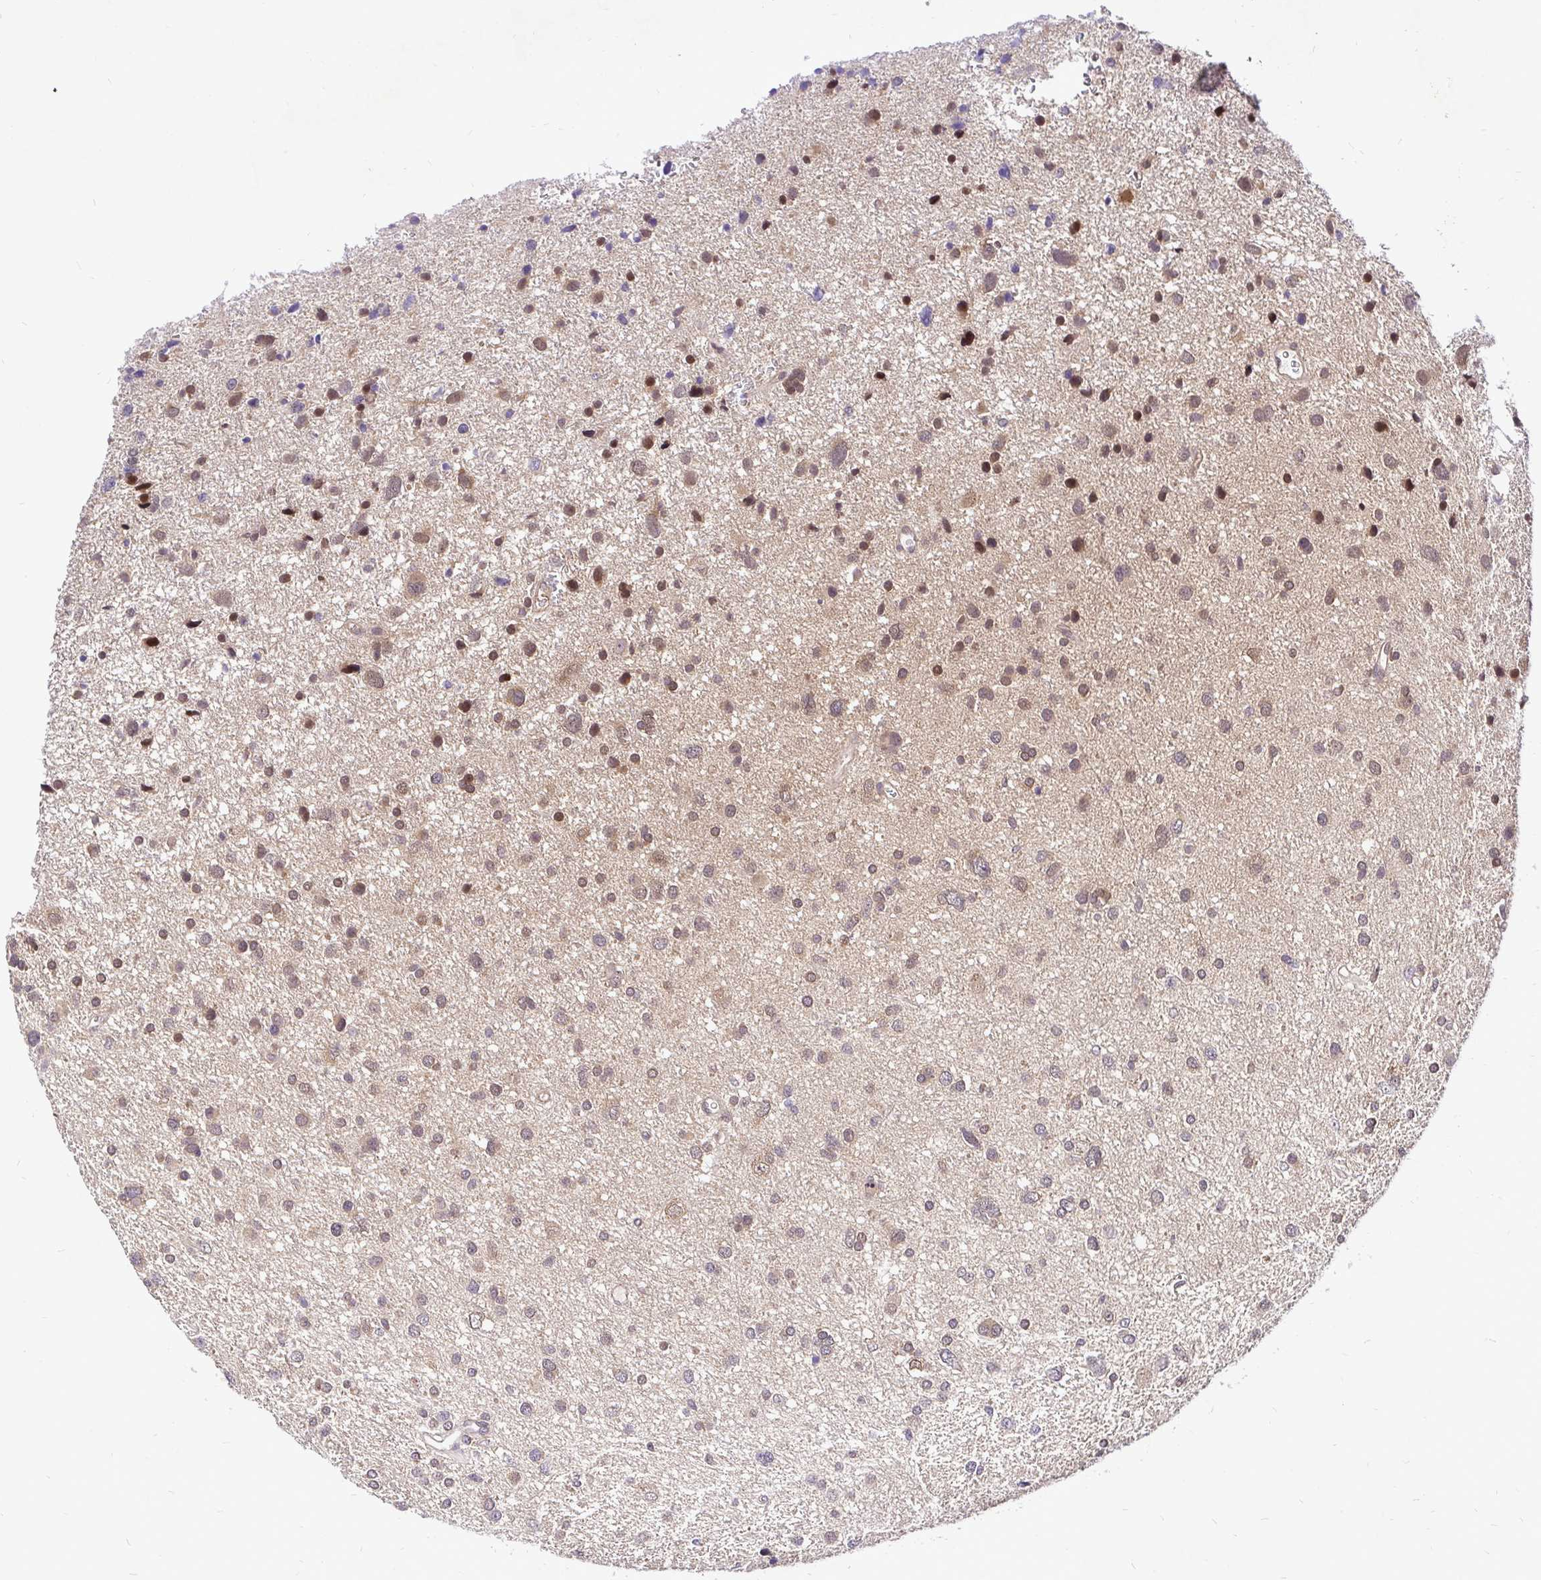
{"staining": {"intensity": "moderate", "quantity": ">75%", "location": "cytoplasmic/membranous,nuclear"}, "tissue": "glioma", "cell_type": "Tumor cells", "image_type": "cancer", "snomed": [{"axis": "morphology", "description": "Glioma, malignant, Low grade"}, {"axis": "topography", "description": "Brain"}], "caption": "Low-grade glioma (malignant) stained for a protein exhibits moderate cytoplasmic/membranous and nuclear positivity in tumor cells. The staining was performed using DAB (3,3'-diaminobenzidine), with brown indicating positive protein expression. Nuclei are stained blue with hematoxylin.", "gene": "UBE2M", "patient": {"sex": "female", "age": 55}}